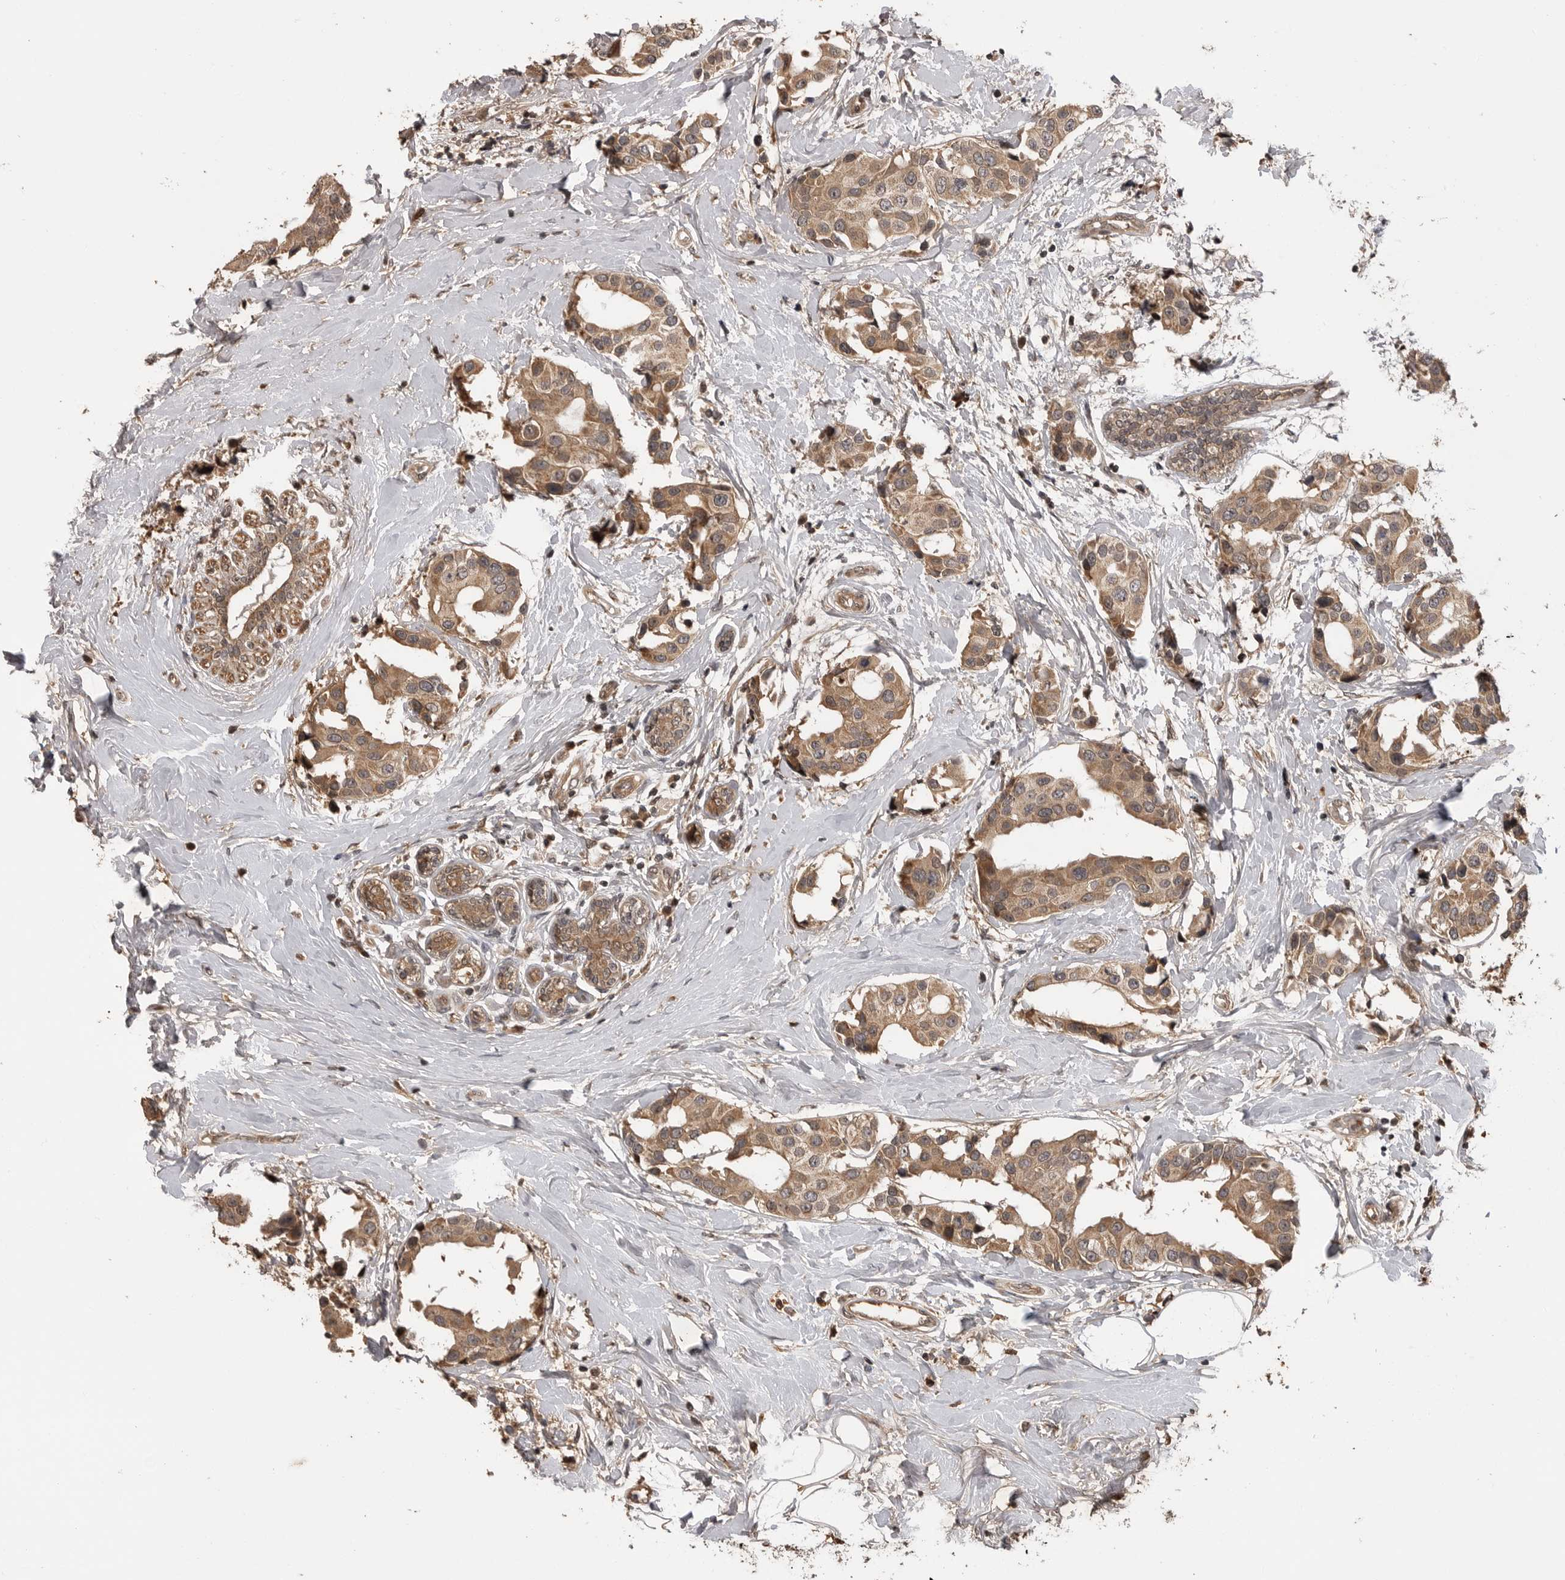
{"staining": {"intensity": "moderate", "quantity": ">75%", "location": "cytoplasmic/membranous"}, "tissue": "breast cancer", "cell_type": "Tumor cells", "image_type": "cancer", "snomed": [{"axis": "morphology", "description": "Normal tissue, NOS"}, {"axis": "morphology", "description": "Duct carcinoma"}, {"axis": "topography", "description": "Breast"}], "caption": "Tumor cells show medium levels of moderate cytoplasmic/membranous positivity in about >75% of cells in human breast infiltrating ductal carcinoma. Using DAB (3,3'-diaminobenzidine) (brown) and hematoxylin (blue) stains, captured at high magnification using brightfield microscopy.", "gene": "AKAP7", "patient": {"sex": "female", "age": 39}}